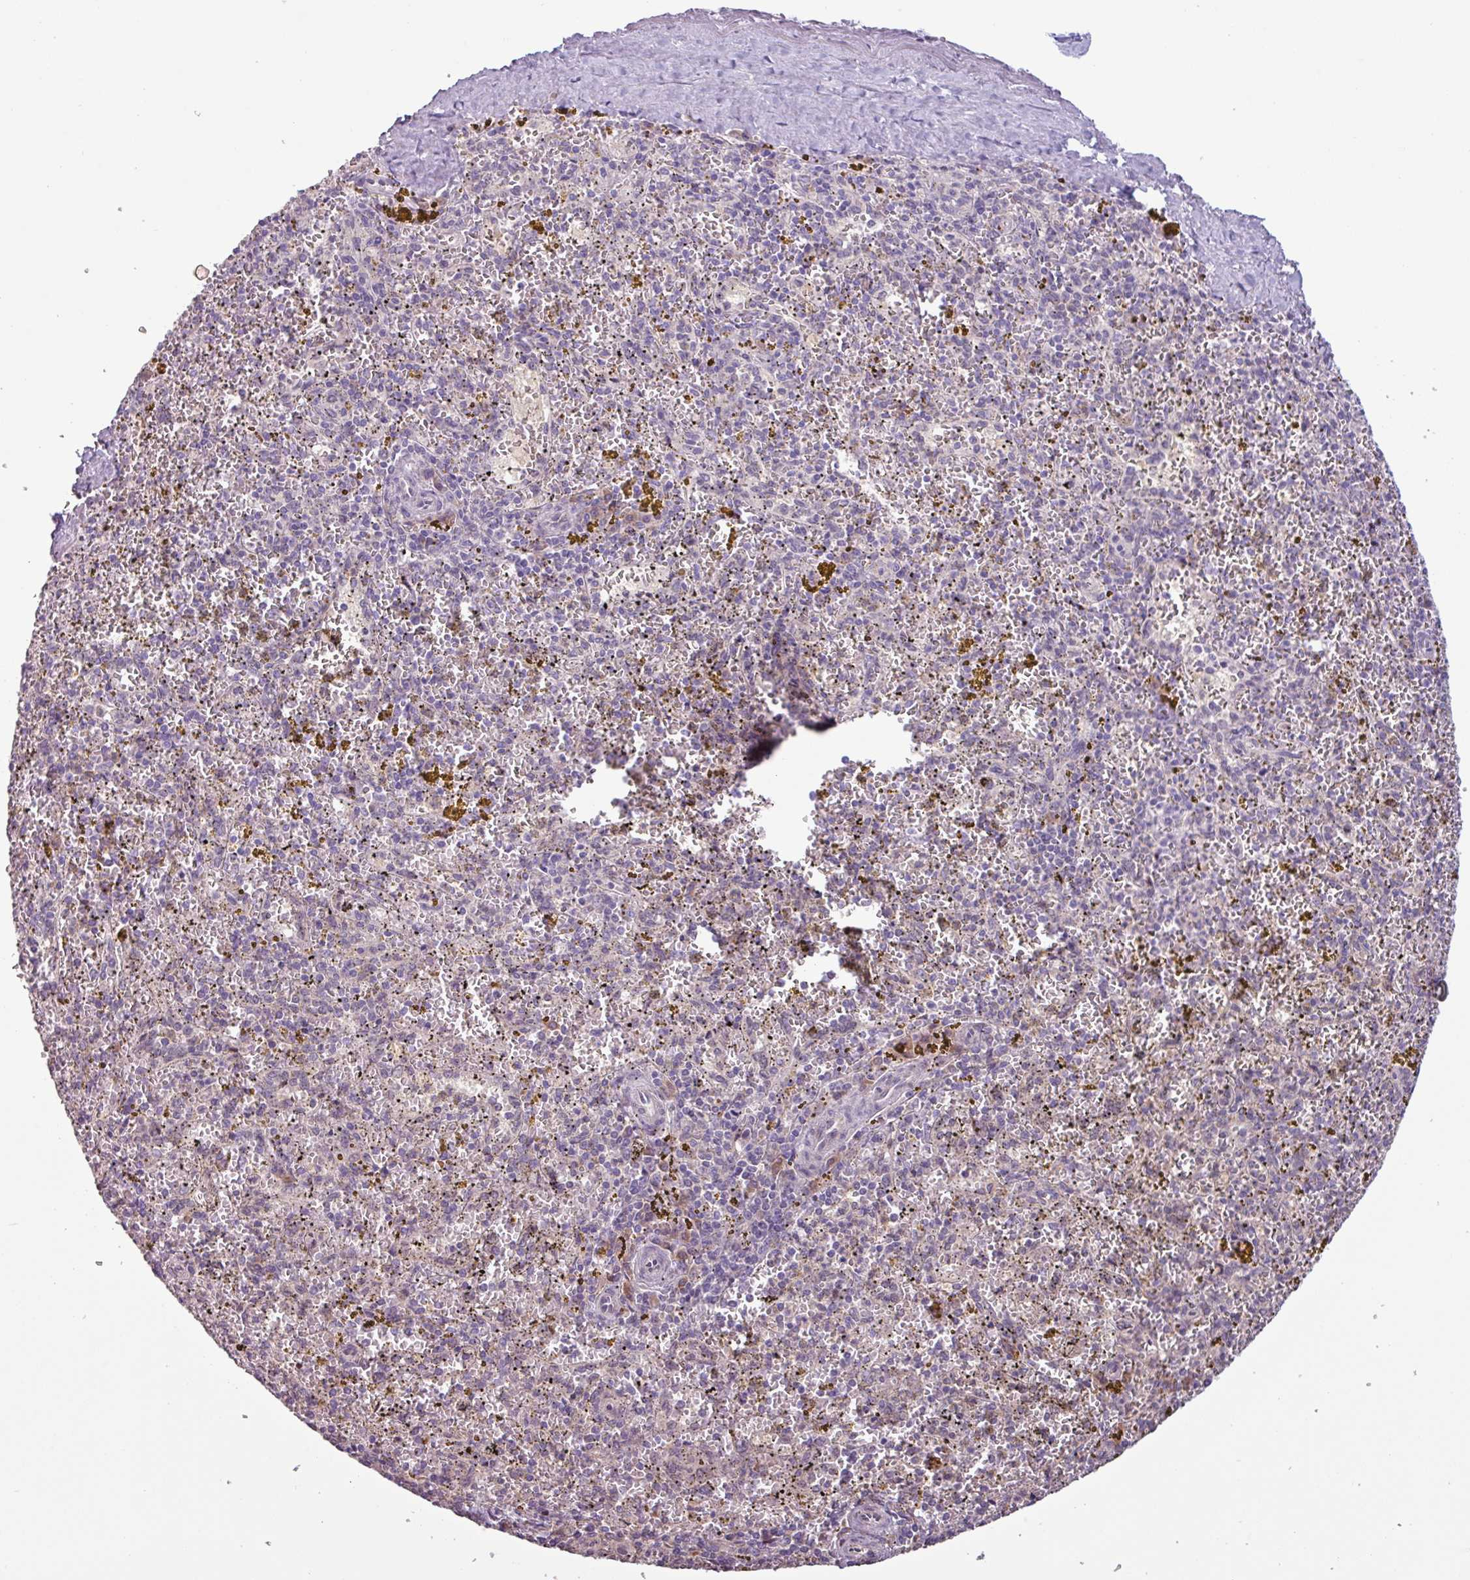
{"staining": {"intensity": "negative", "quantity": "none", "location": "none"}, "tissue": "spleen", "cell_type": "Cells in red pulp", "image_type": "normal", "snomed": [{"axis": "morphology", "description": "Normal tissue, NOS"}, {"axis": "topography", "description": "Spleen"}], "caption": "Cells in red pulp show no significant protein positivity in benign spleen. Nuclei are stained in blue.", "gene": "C20orf27", "patient": {"sex": "male", "age": 57}}